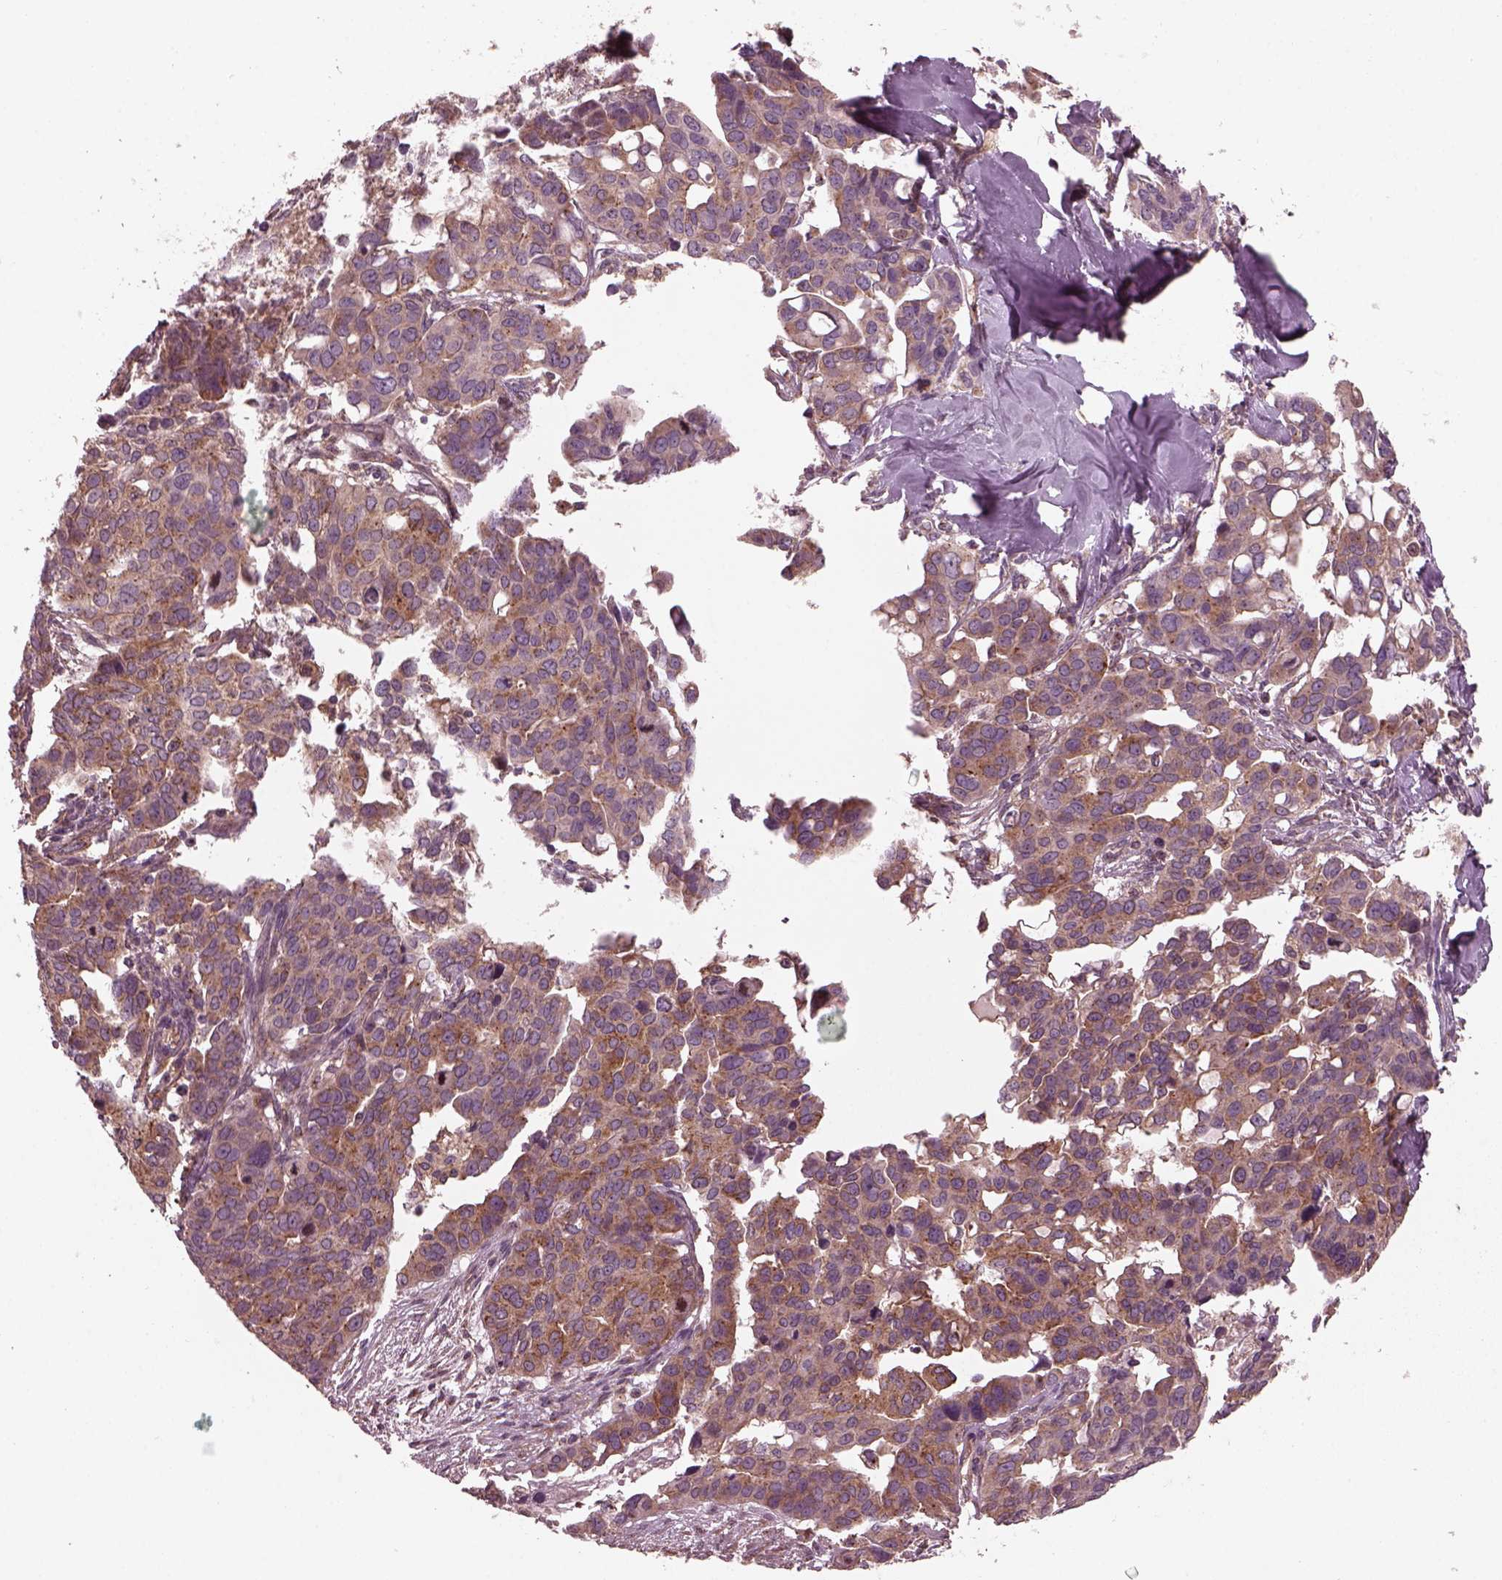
{"staining": {"intensity": "moderate", "quantity": ">75%", "location": "cytoplasmic/membranous"}, "tissue": "ovarian cancer", "cell_type": "Tumor cells", "image_type": "cancer", "snomed": [{"axis": "morphology", "description": "Carcinoma, endometroid"}, {"axis": "topography", "description": "Ovary"}], "caption": "DAB (3,3'-diaminobenzidine) immunohistochemical staining of human ovarian cancer shows moderate cytoplasmic/membranous protein positivity in about >75% of tumor cells.", "gene": "TUBG1", "patient": {"sex": "female", "age": 78}}